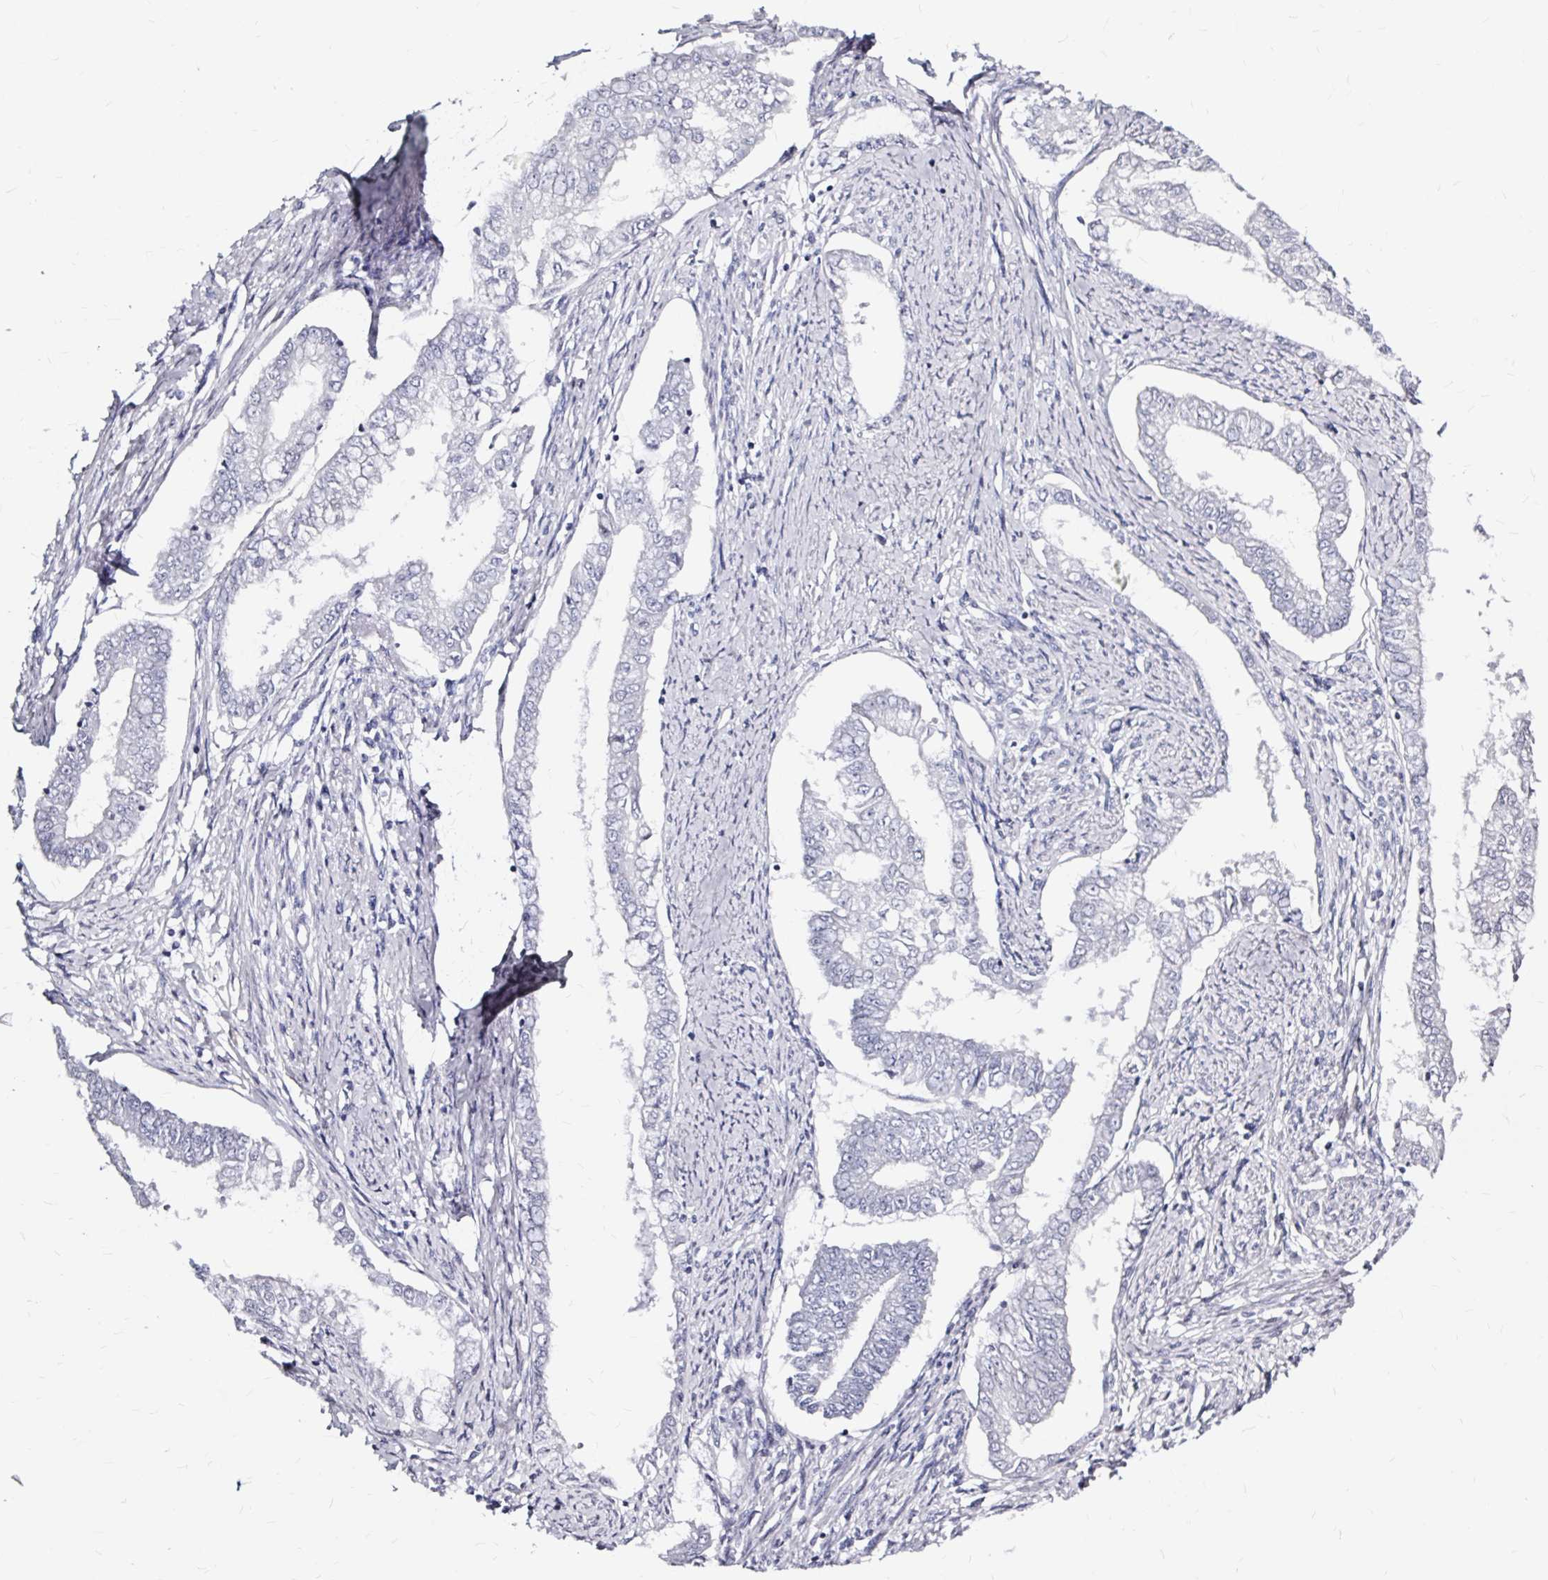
{"staining": {"intensity": "negative", "quantity": "none", "location": "none"}, "tissue": "endometrial cancer", "cell_type": "Tumor cells", "image_type": "cancer", "snomed": [{"axis": "morphology", "description": "Adenocarcinoma, NOS"}, {"axis": "topography", "description": "Endometrium"}], "caption": "IHC histopathology image of neoplastic tissue: human endometrial cancer (adenocarcinoma) stained with DAB shows no significant protein positivity in tumor cells.", "gene": "LUZP4", "patient": {"sex": "female", "age": 76}}